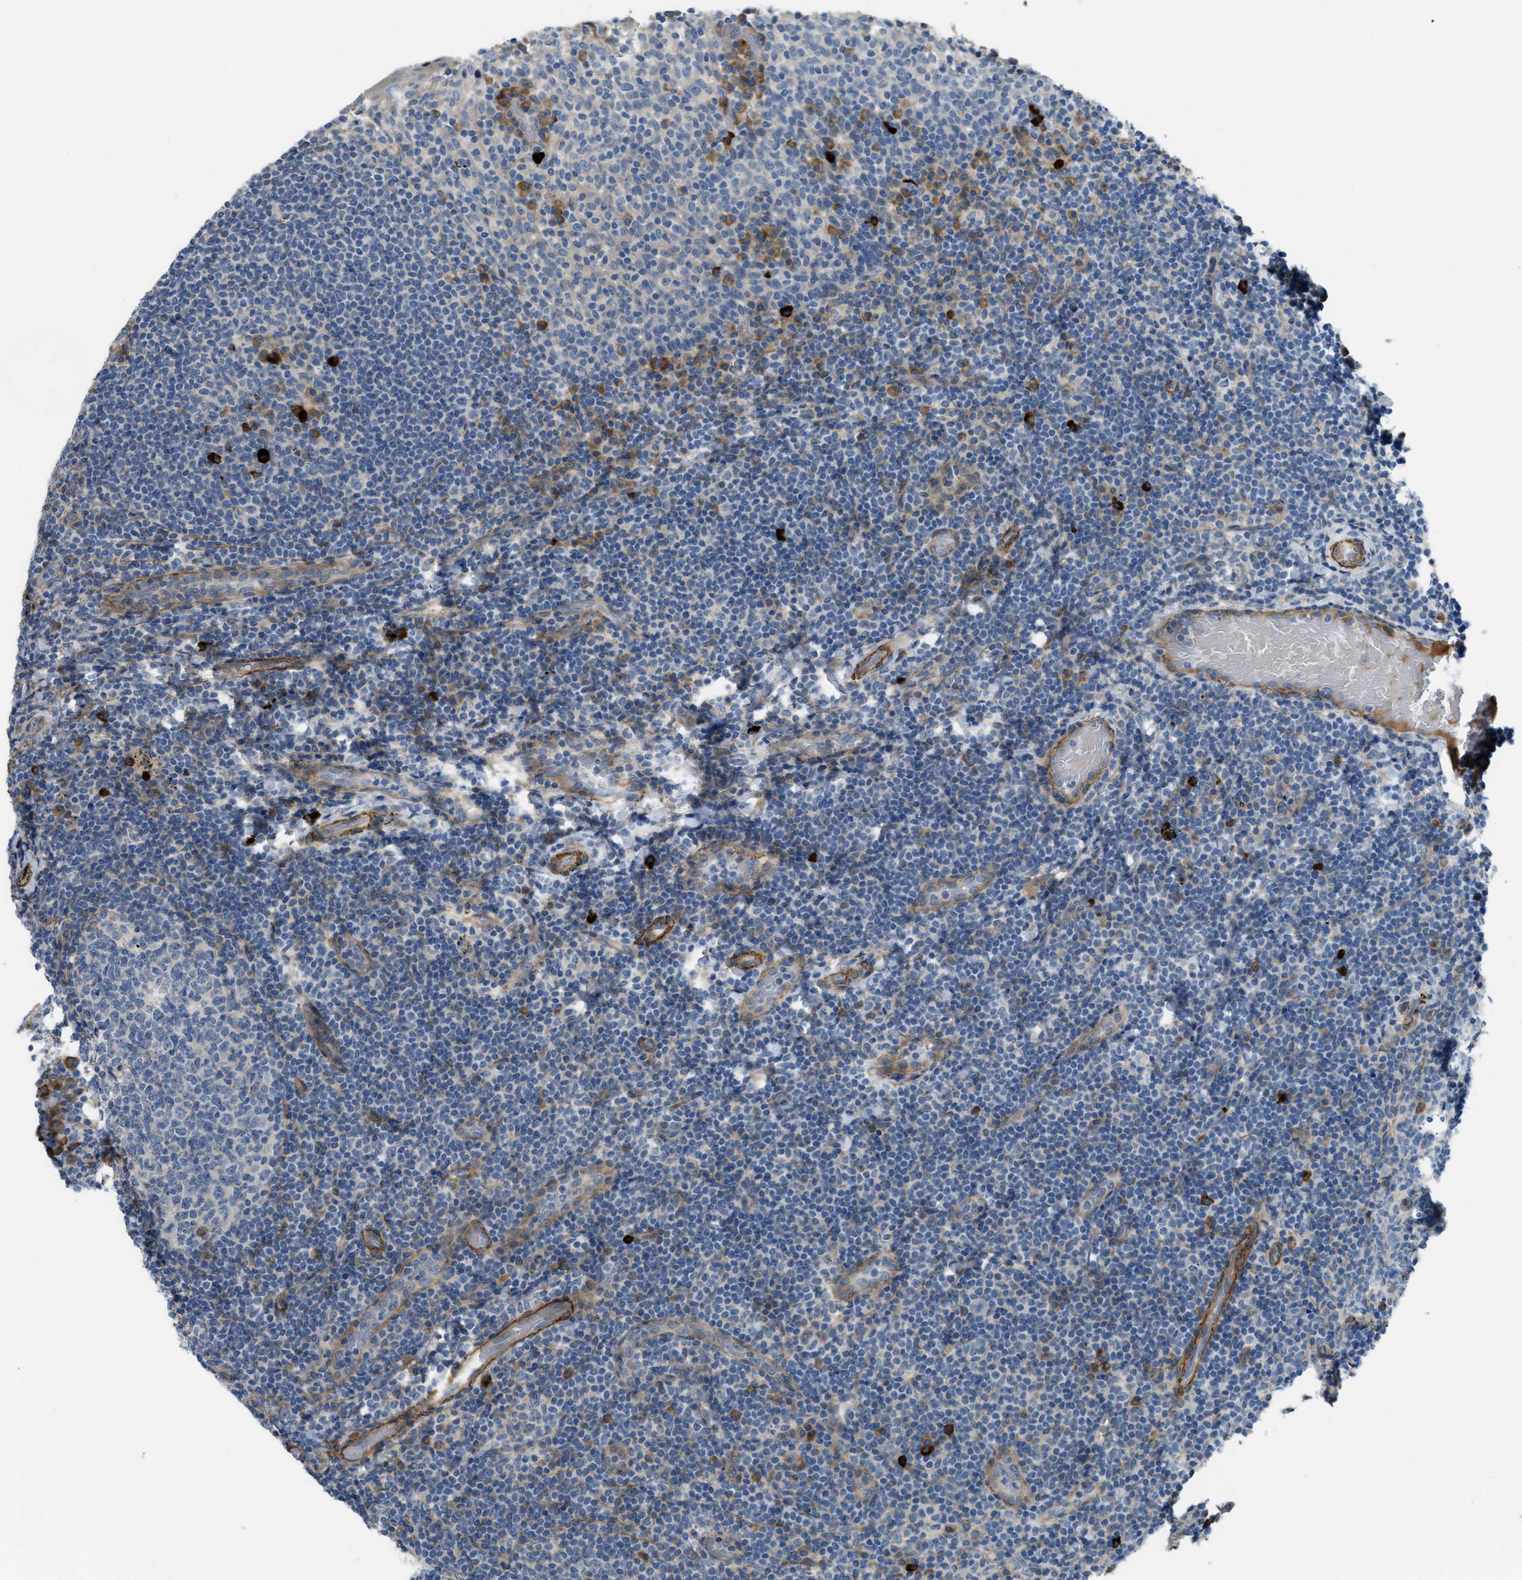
{"staining": {"intensity": "strong", "quantity": "<25%", "location": "cytoplasmic/membranous"}, "tissue": "tonsil", "cell_type": "Germinal center cells", "image_type": "normal", "snomed": [{"axis": "morphology", "description": "Normal tissue, NOS"}, {"axis": "topography", "description": "Tonsil"}], "caption": "Germinal center cells display medium levels of strong cytoplasmic/membranous staining in about <25% of cells in normal human tonsil. (DAB (3,3'-diaminobenzidine) = brown stain, brightfield microscopy at high magnification).", "gene": "BMPR1A", "patient": {"sex": "female", "age": 19}}